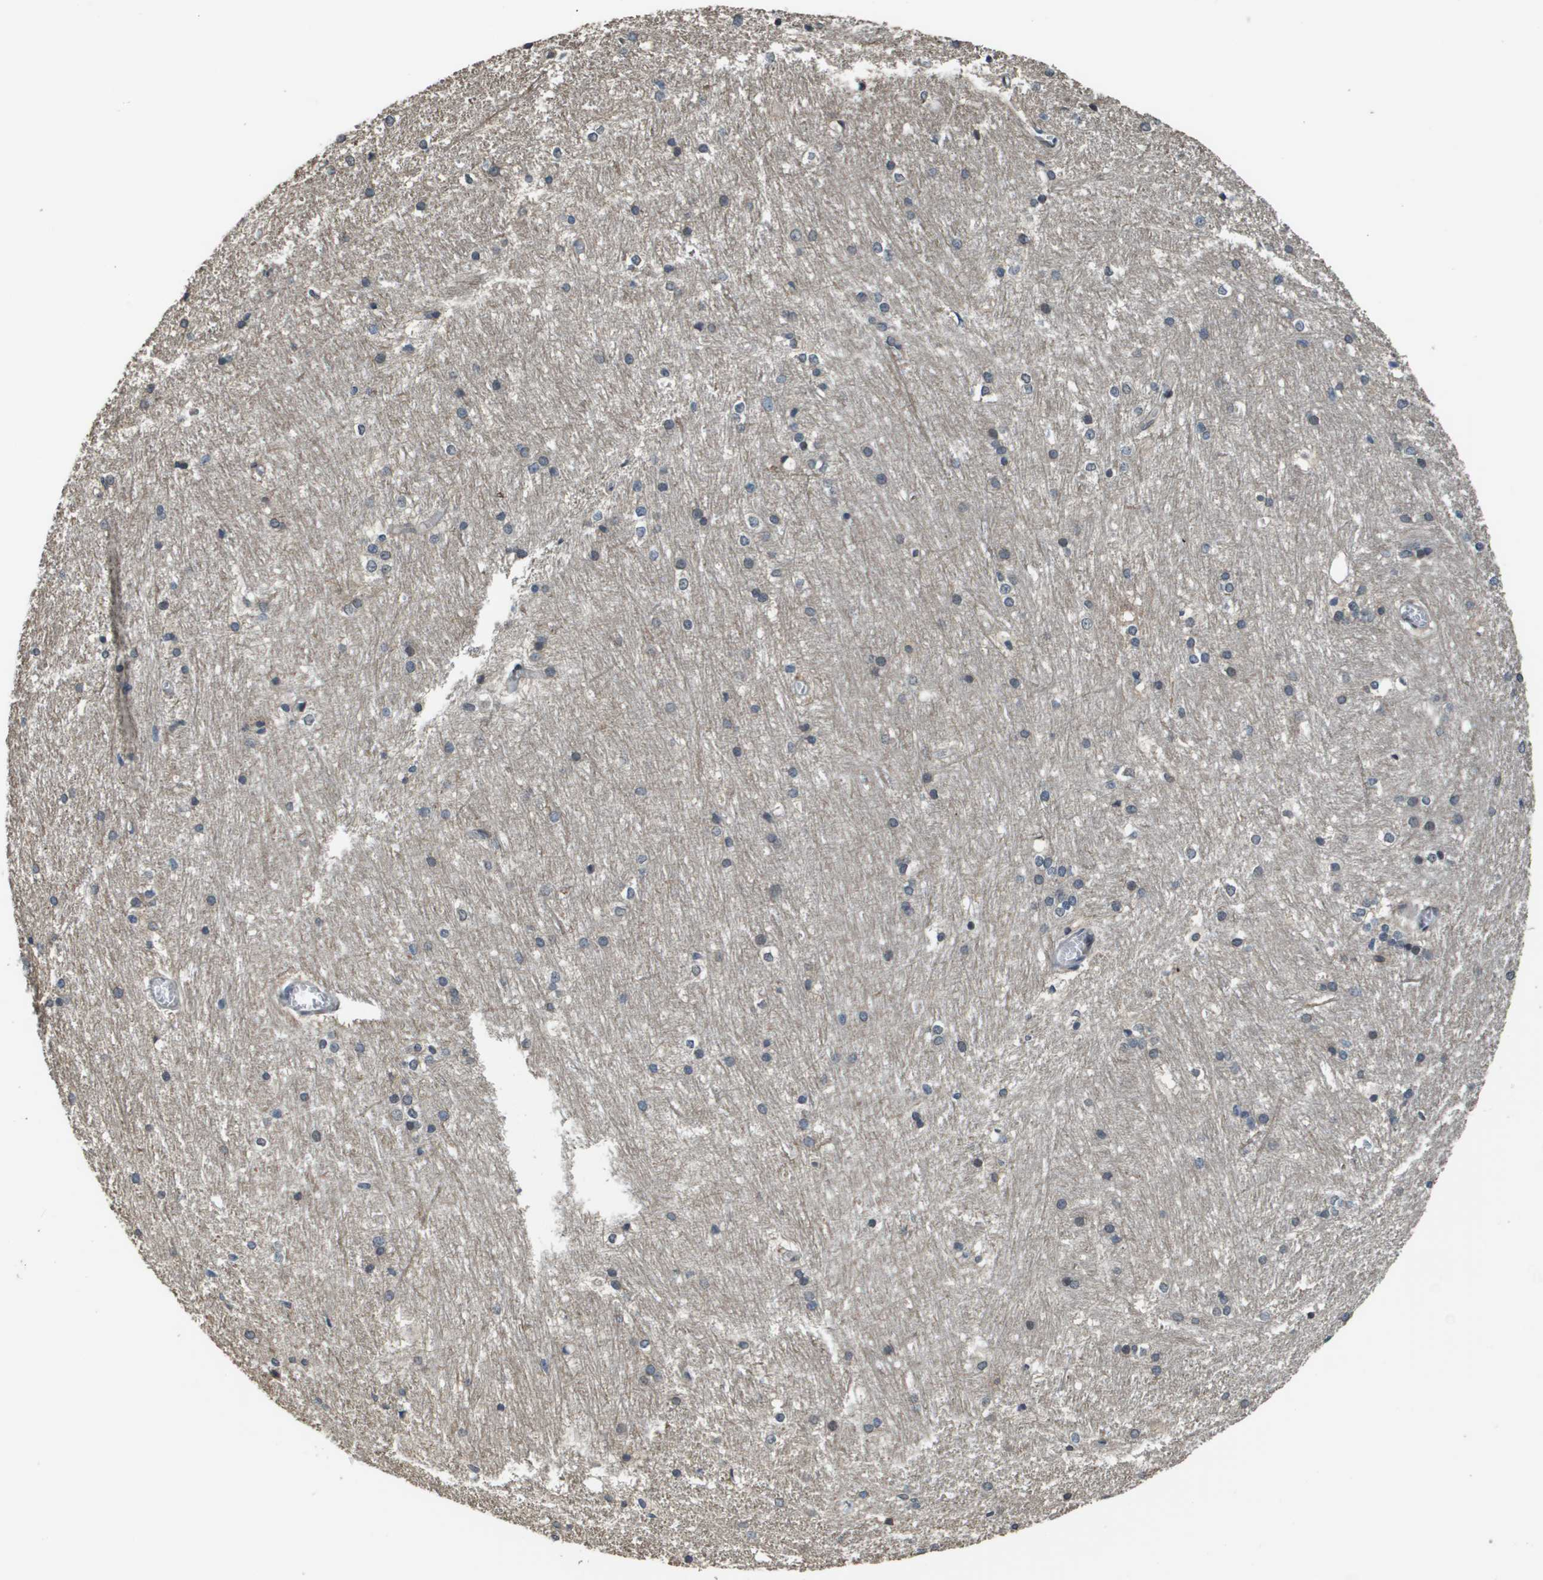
{"staining": {"intensity": "moderate", "quantity": "<25%", "location": "nuclear"}, "tissue": "caudate", "cell_type": "Glial cells", "image_type": "normal", "snomed": [{"axis": "morphology", "description": "Normal tissue, NOS"}, {"axis": "topography", "description": "Lateral ventricle wall"}], "caption": "Human caudate stained with a brown dye exhibits moderate nuclear positive expression in approximately <25% of glial cells.", "gene": "FANCC", "patient": {"sex": "female", "age": 19}}